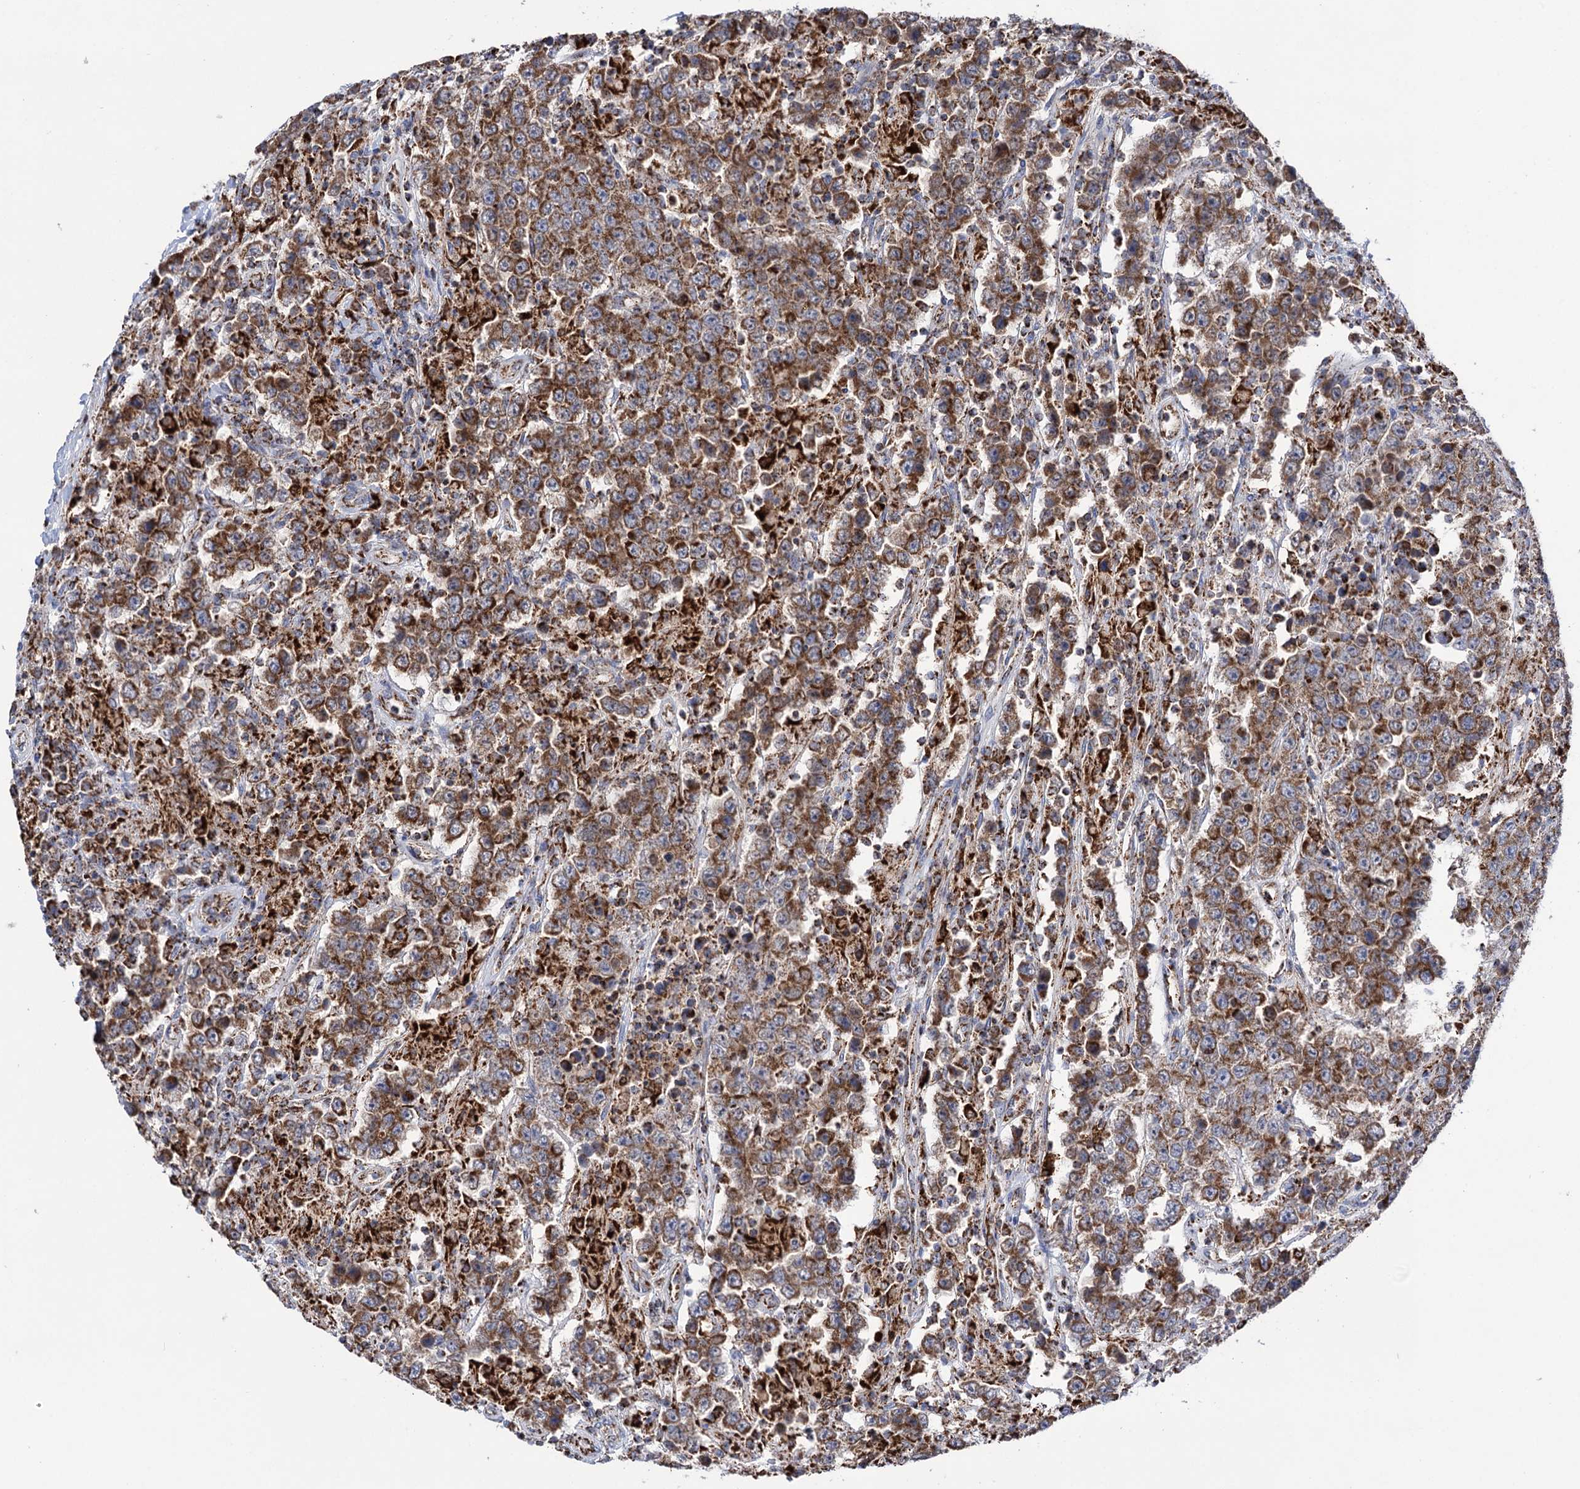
{"staining": {"intensity": "strong", "quantity": ">75%", "location": "cytoplasmic/membranous"}, "tissue": "testis cancer", "cell_type": "Tumor cells", "image_type": "cancer", "snomed": [{"axis": "morphology", "description": "Normal tissue, NOS"}, {"axis": "morphology", "description": "Urothelial carcinoma, High grade"}, {"axis": "morphology", "description": "Seminoma, NOS"}, {"axis": "morphology", "description": "Carcinoma, Embryonal, NOS"}, {"axis": "topography", "description": "Urinary bladder"}, {"axis": "topography", "description": "Testis"}], "caption": "Immunohistochemical staining of testis cancer (seminoma) exhibits strong cytoplasmic/membranous protein staining in about >75% of tumor cells.", "gene": "ABHD10", "patient": {"sex": "male", "age": 41}}